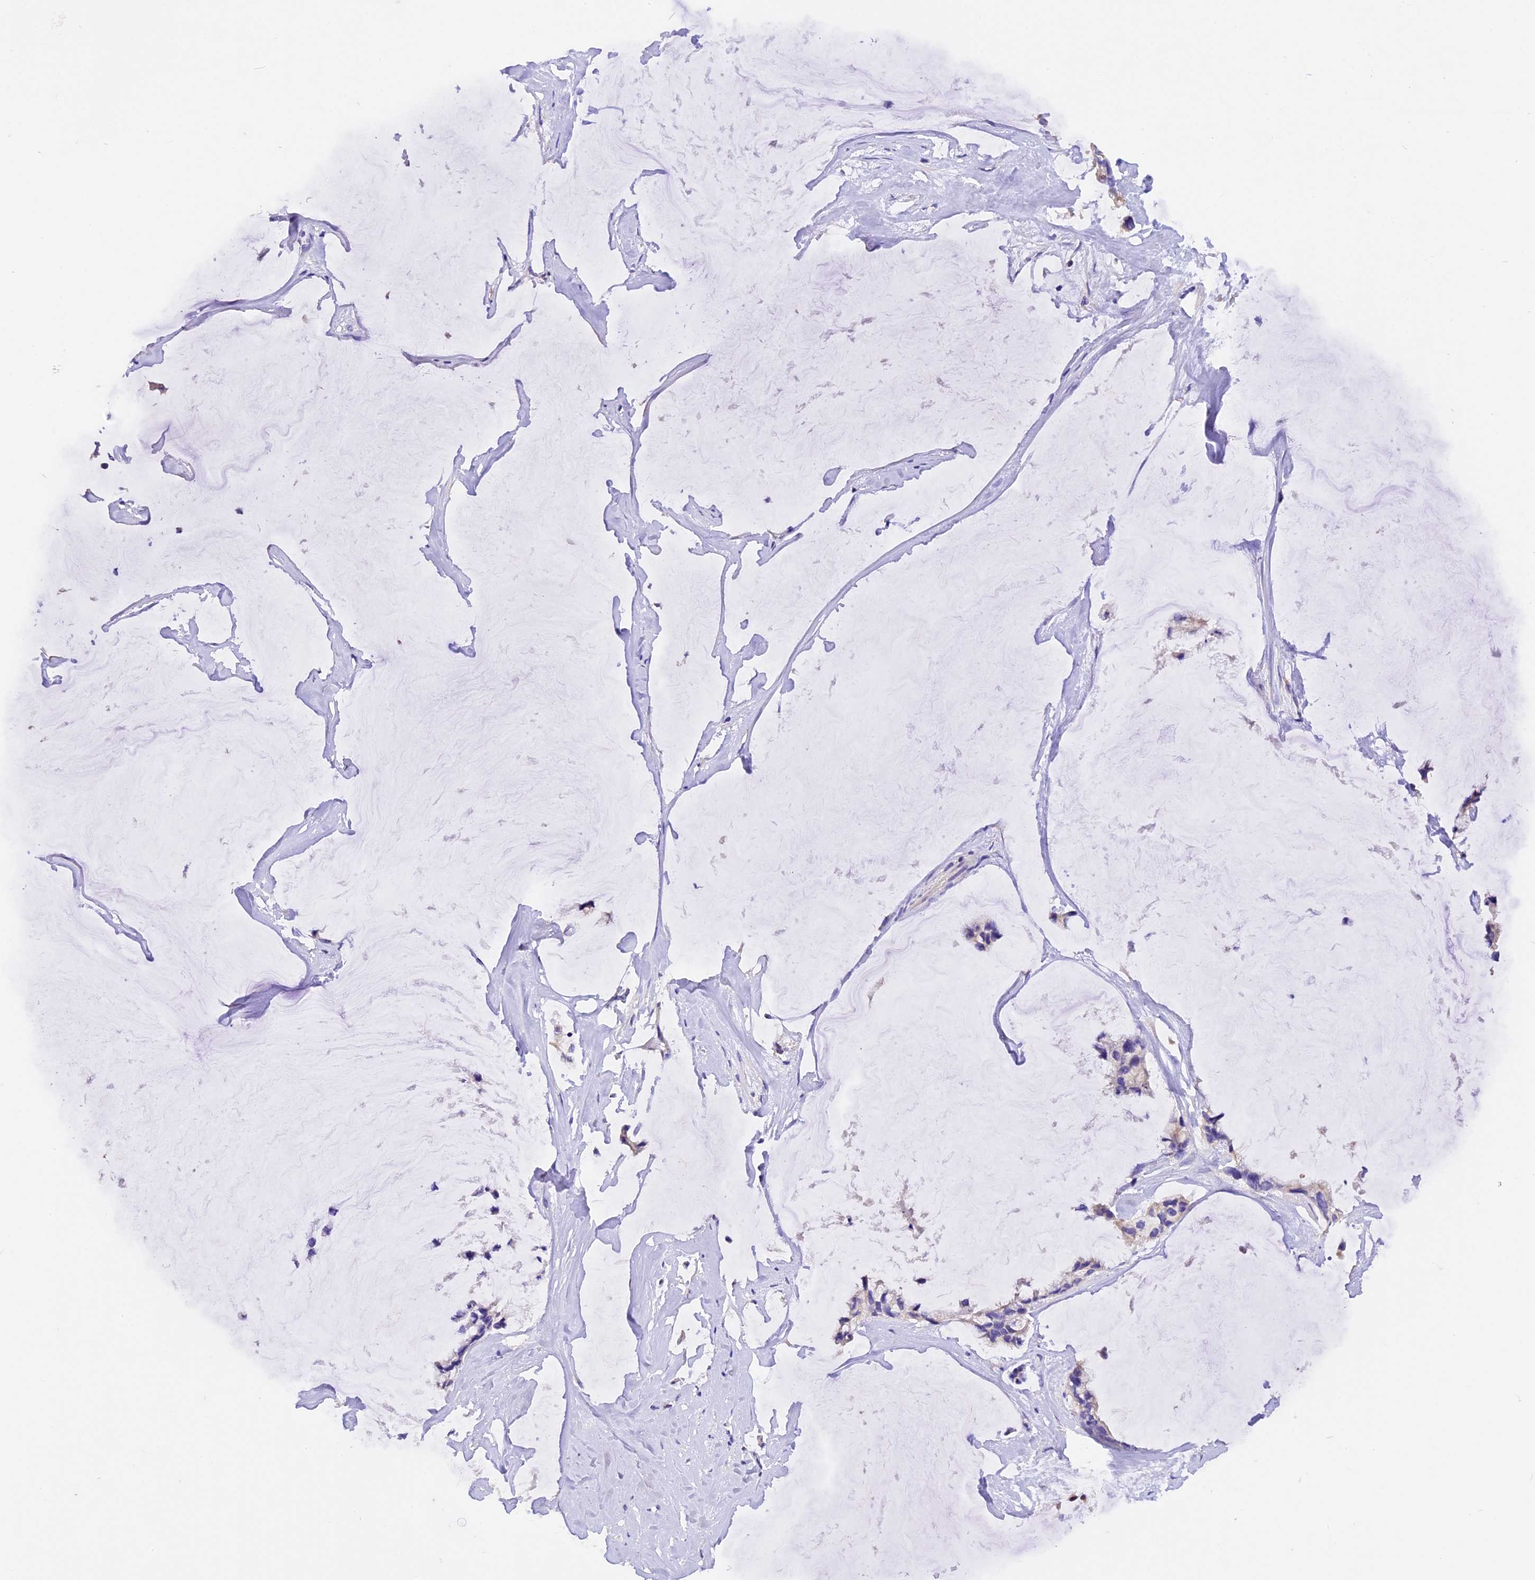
{"staining": {"intensity": "negative", "quantity": "none", "location": "none"}, "tissue": "ovarian cancer", "cell_type": "Tumor cells", "image_type": "cancer", "snomed": [{"axis": "morphology", "description": "Cystadenocarcinoma, mucinous, NOS"}, {"axis": "topography", "description": "Ovary"}], "caption": "Tumor cells show no significant expression in ovarian cancer (mucinous cystadenocarcinoma).", "gene": "AP3B2", "patient": {"sex": "female", "age": 39}}